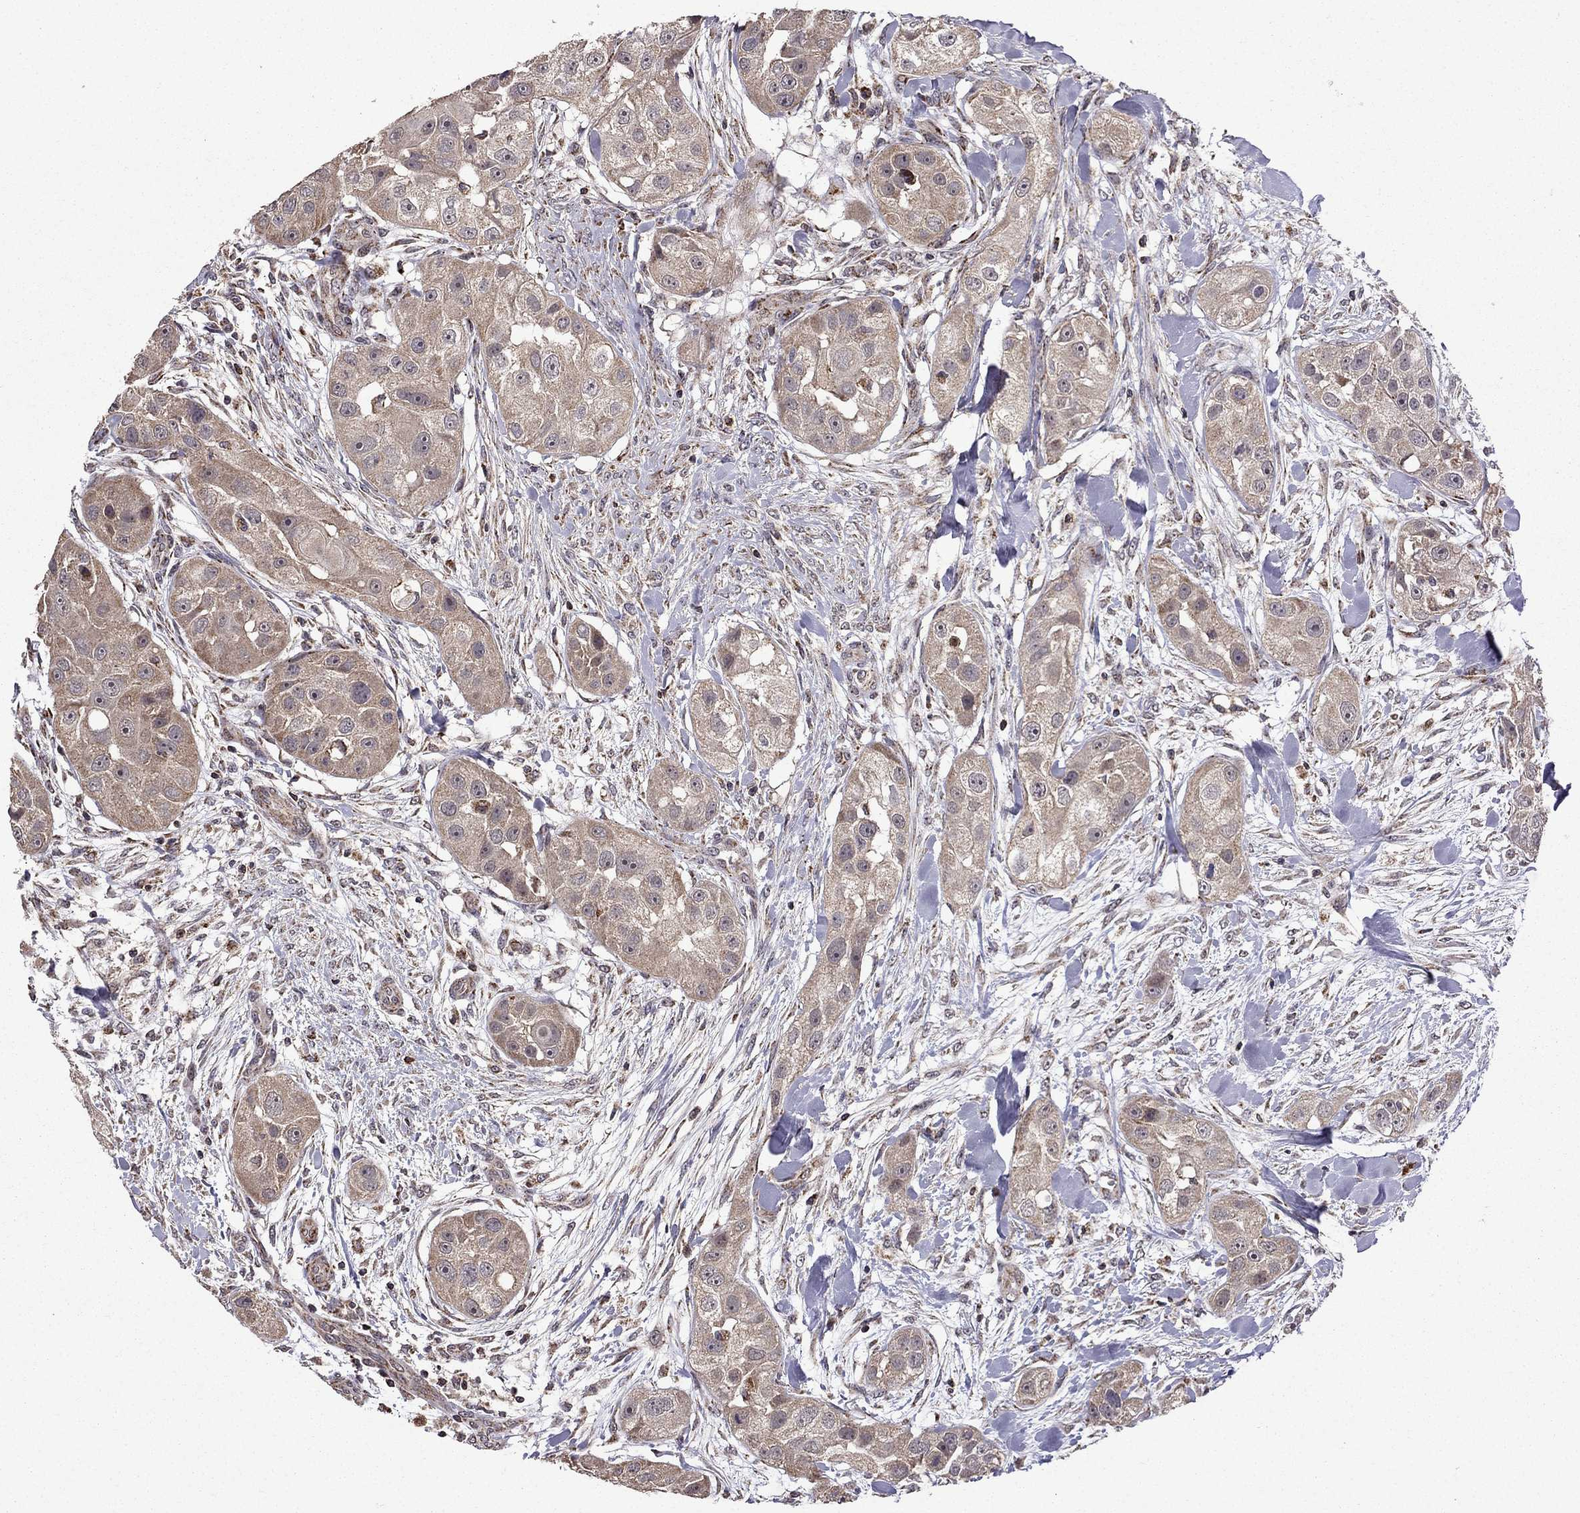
{"staining": {"intensity": "weak", "quantity": ">75%", "location": "cytoplasmic/membranous"}, "tissue": "head and neck cancer", "cell_type": "Tumor cells", "image_type": "cancer", "snomed": [{"axis": "morphology", "description": "Squamous cell carcinoma, NOS"}, {"axis": "topography", "description": "Head-Neck"}], "caption": "The histopathology image demonstrates immunohistochemical staining of head and neck cancer (squamous cell carcinoma). There is weak cytoplasmic/membranous positivity is appreciated in approximately >75% of tumor cells.", "gene": "TAB2", "patient": {"sex": "male", "age": 51}}